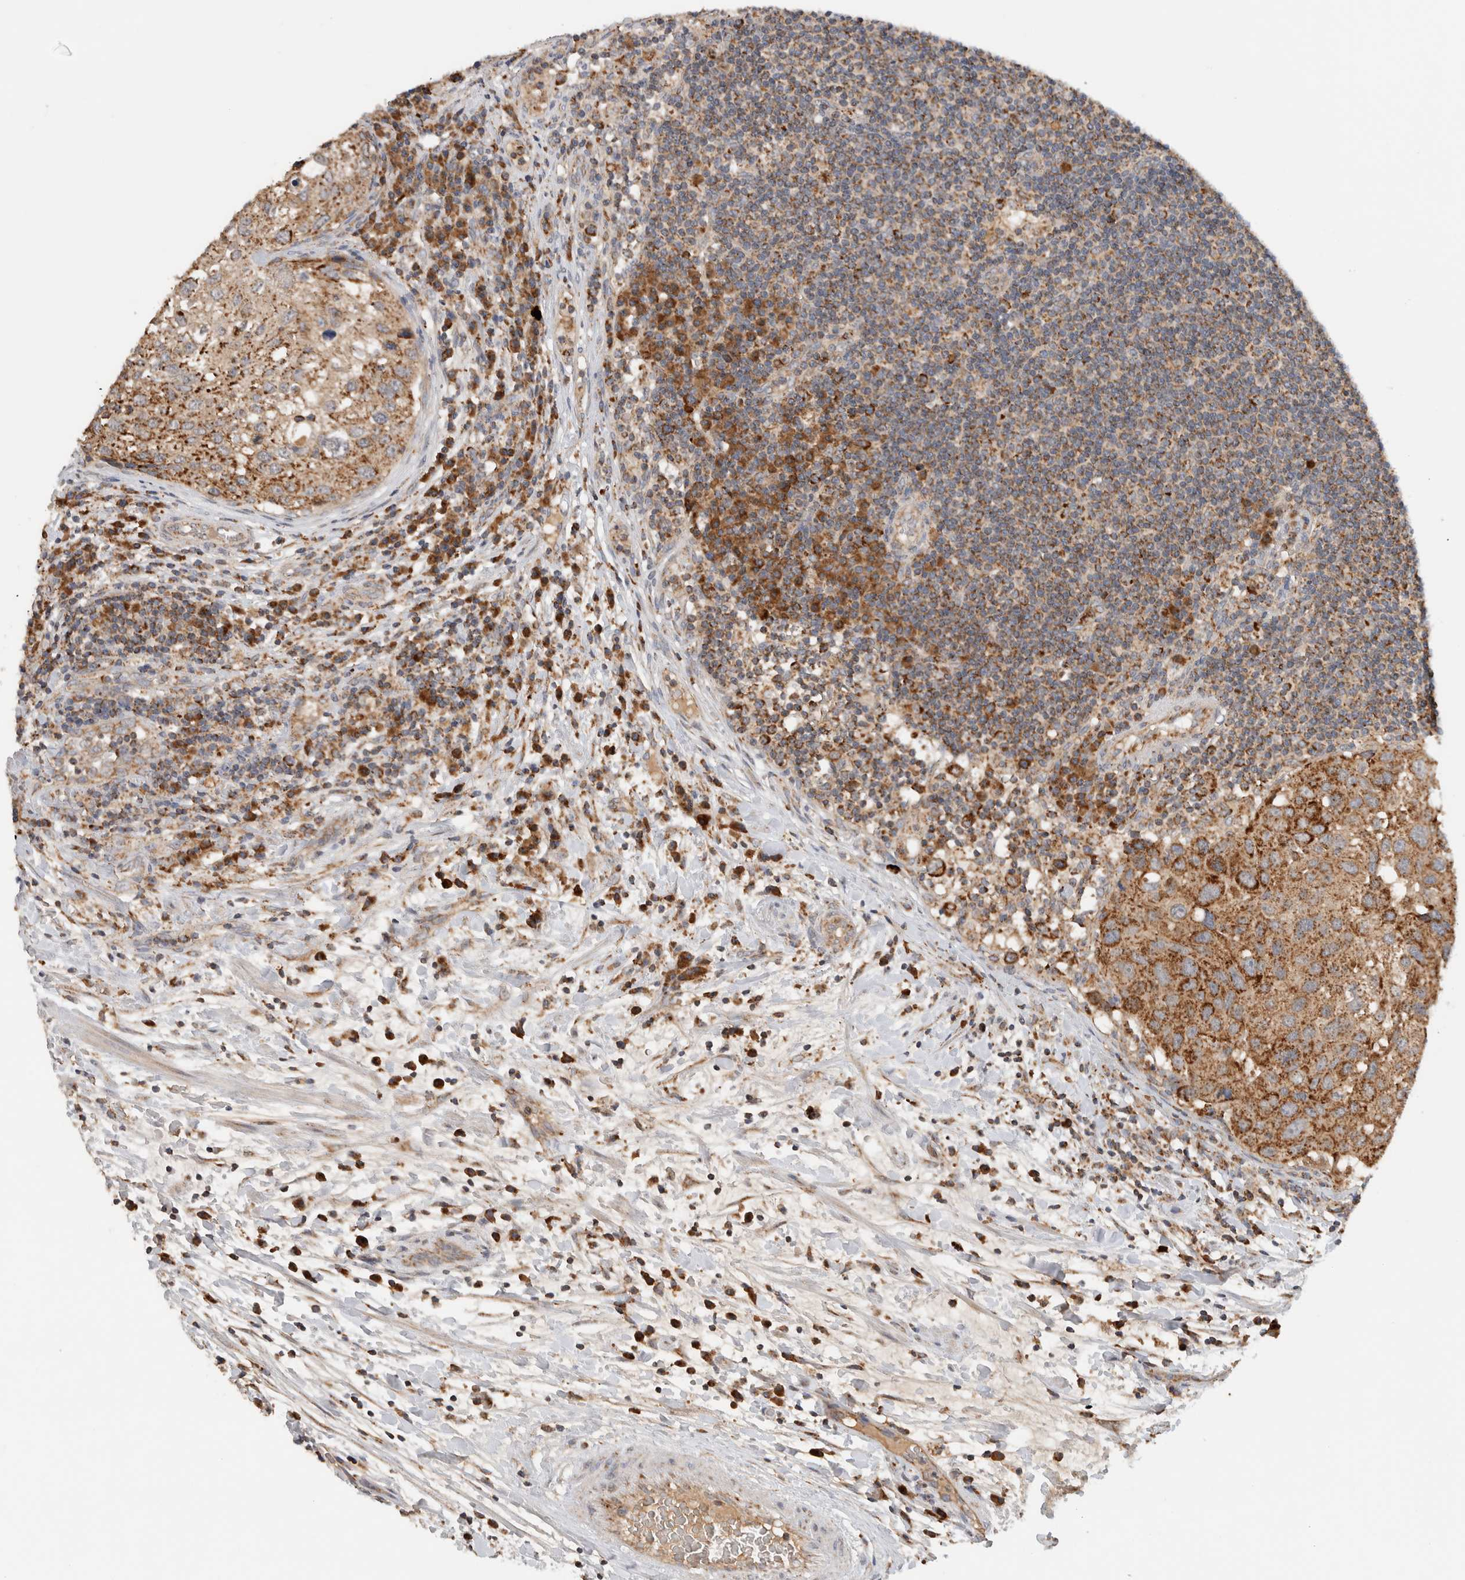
{"staining": {"intensity": "moderate", "quantity": ">75%", "location": "cytoplasmic/membranous"}, "tissue": "urothelial cancer", "cell_type": "Tumor cells", "image_type": "cancer", "snomed": [{"axis": "morphology", "description": "Urothelial carcinoma, High grade"}, {"axis": "topography", "description": "Lymph node"}, {"axis": "topography", "description": "Urinary bladder"}], "caption": "A micrograph showing moderate cytoplasmic/membranous expression in approximately >75% of tumor cells in urothelial cancer, as visualized by brown immunohistochemical staining.", "gene": "AMPD1", "patient": {"sex": "male", "age": 51}}